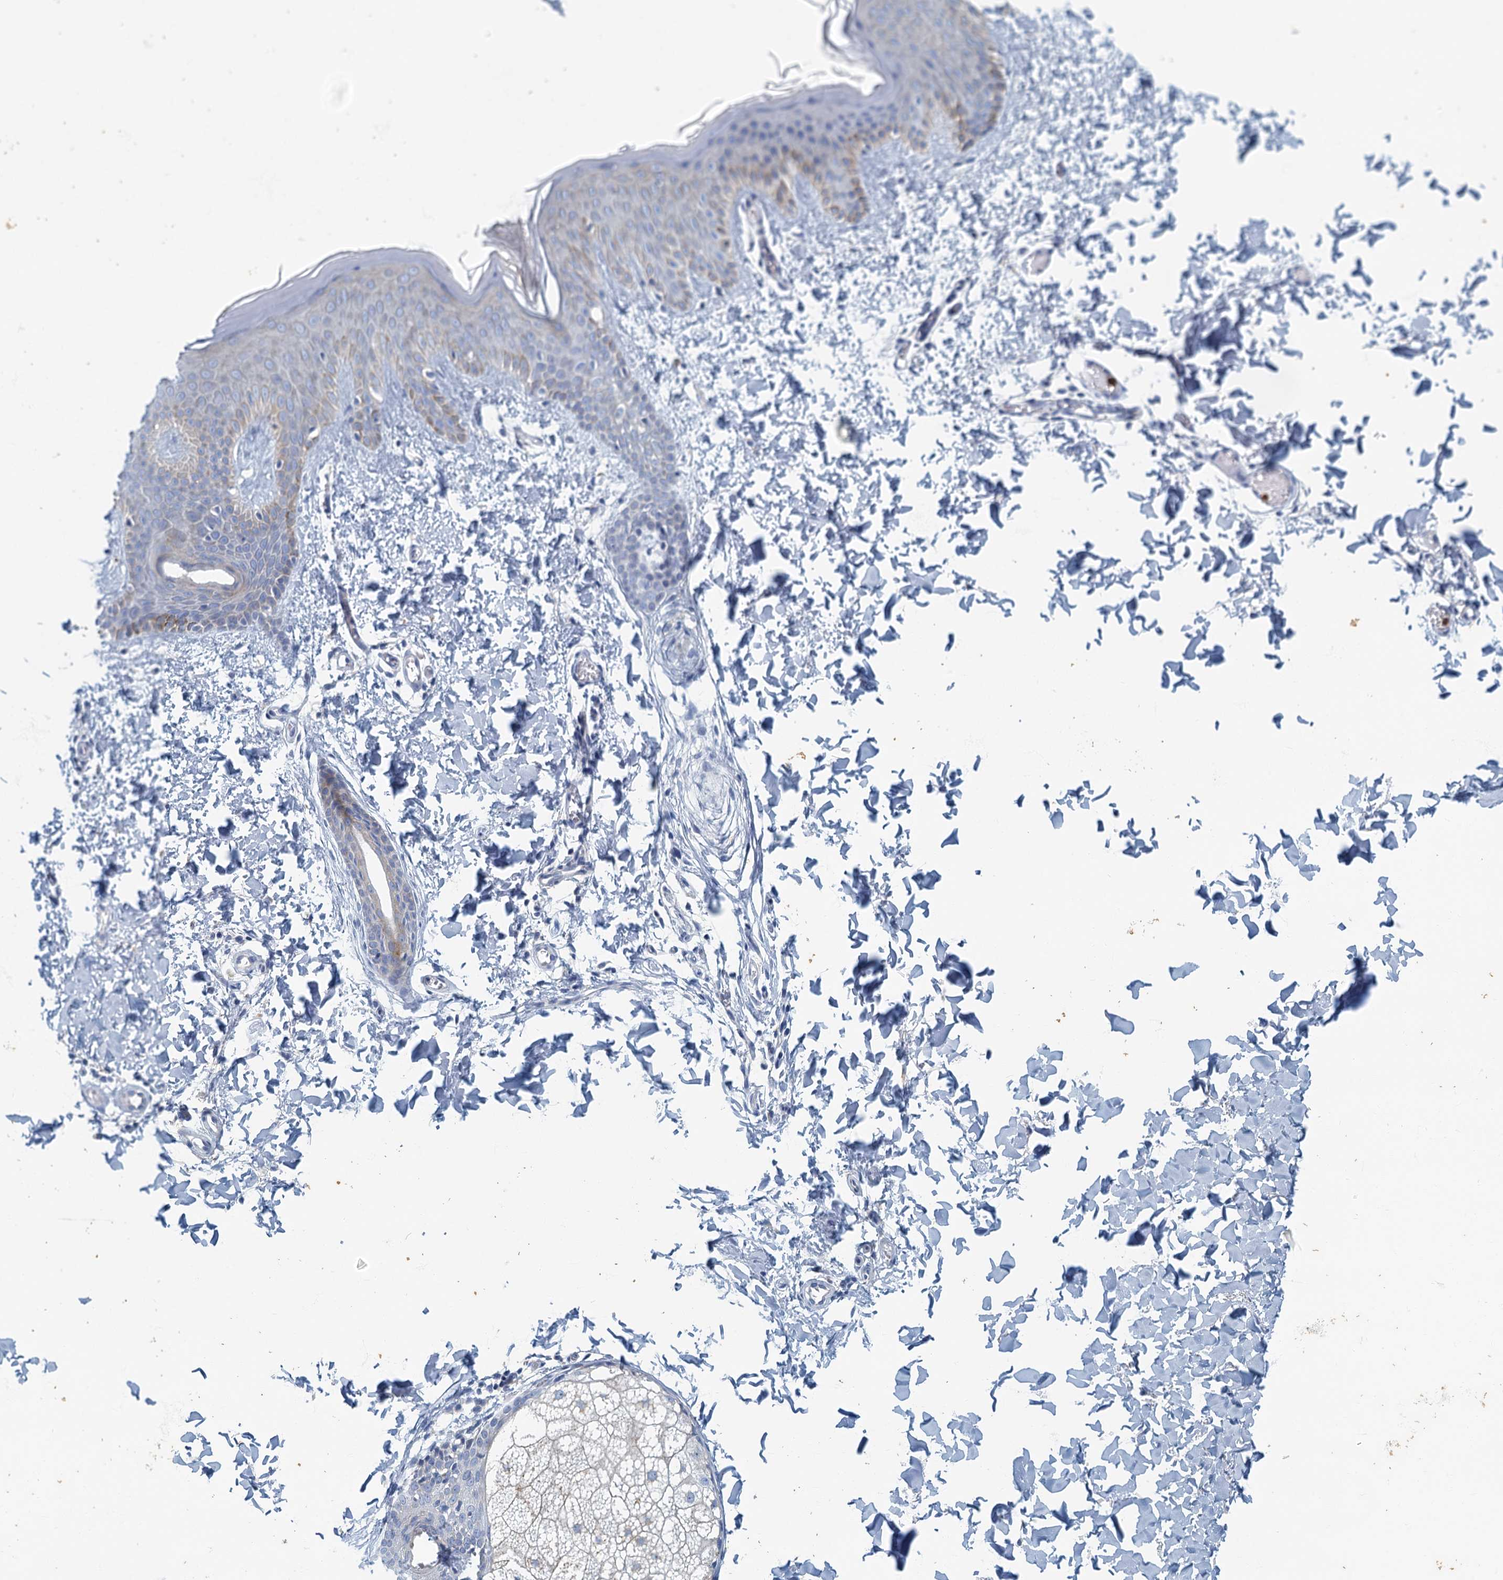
{"staining": {"intensity": "negative", "quantity": "none", "location": "none"}, "tissue": "skin", "cell_type": "Fibroblasts", "image_type": "normal", "snomed": [{"axis": "morphology", "description": "Normal tissue, NOS"}, {"axis": "topography", "description": "Skin"}], "caption": "Immunohistochemistry image of benign skin: human skin stained with DAB reveals no significant protein expression in fibroblasts. (Immunohistochemistry (ihc), brightfield microscopy, high magnification).", "gene": "ANKDD1A", "patient": {"sex": "male", "age": 36}}